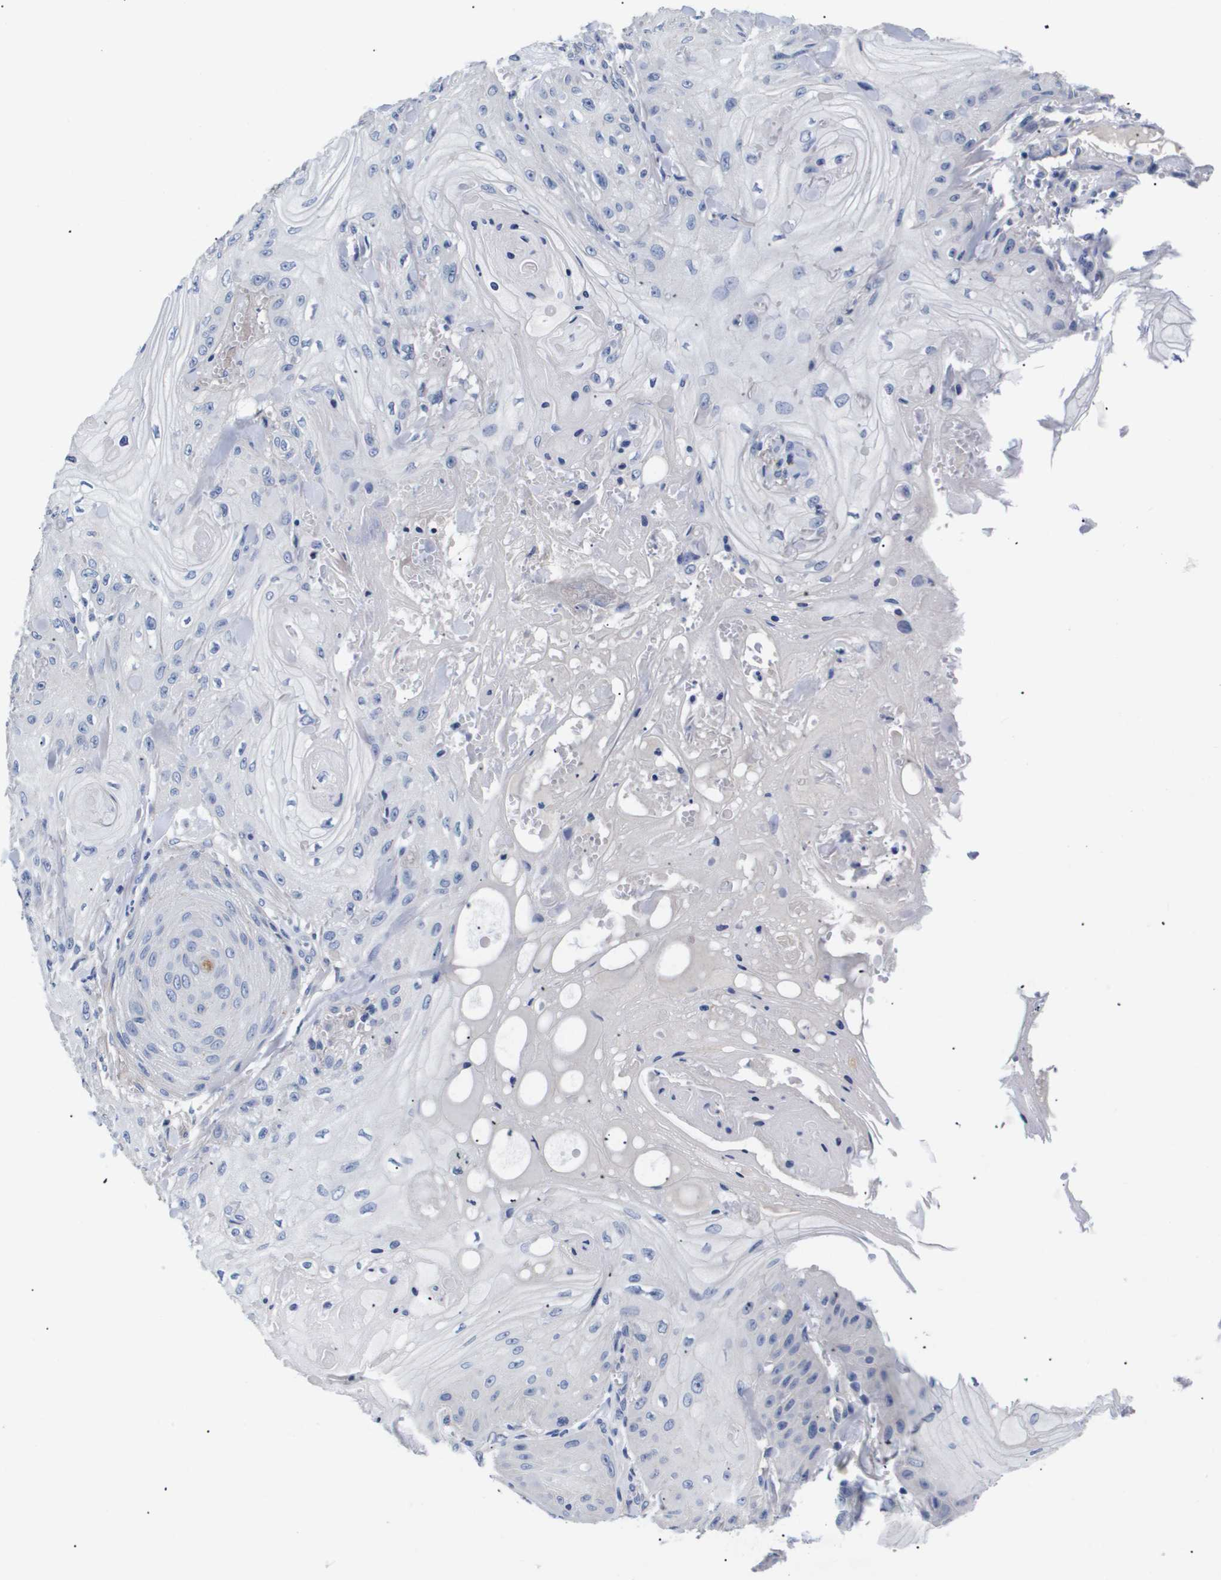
{"staining": {"intensity": "negative", "quantity": "none", "location": "none"}, "tissue": "skin cancer", "cell_type": "Tumor cells", "image_type": "cancer", "snomed": [{"axis": "morphology", "description": "Squamous cell carcinoma, NOS"}, {"axis": "topography", "description": "Skin"}], "caption": "An image of skin cancer stained for a protein demonstrates no brown staining in tumor cells.", "gene": "ATP6V0A4", "patient": {"sex": "male", "age": 74}}